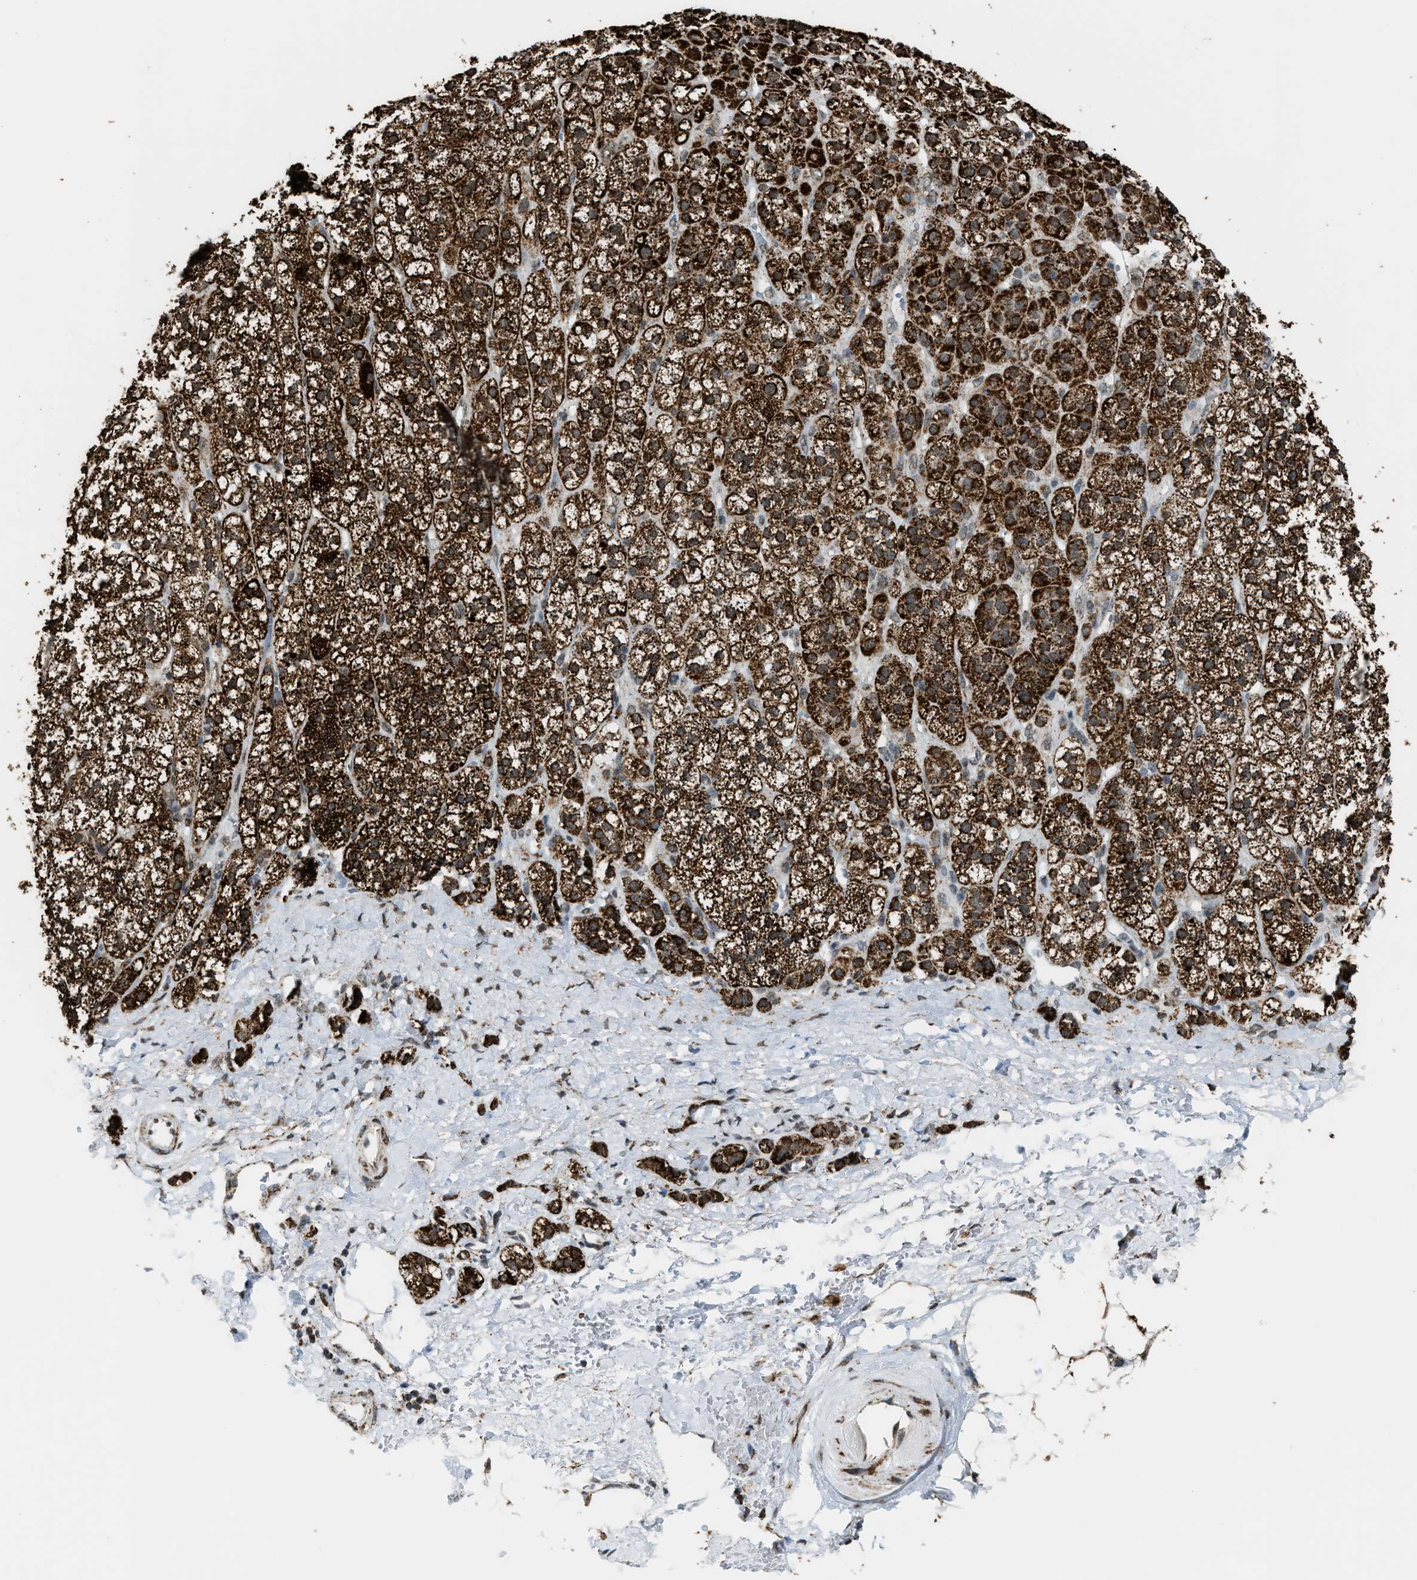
{"staining": {"intensity": "strong", "quantity": ">75%", "location": "cytoplasmic/membranous"}, "tissue": "adrenal gland", "cell_type": "Glandular cells", "image_type": "normal", "snomed": [{"axis": "morphology", "description": "Normal tissue, NOS"}, {"axis": "topography", "description": "Adrenal gland"}], "caption": "About >75% of glandular cells in normal human adrenal gland exhibit strong cytoplasmic/membranous protein staining as visualized by brown immunohistochemical staining.", "gene": "HIBADH", "patient": {"sex": "male", "age": 56}}